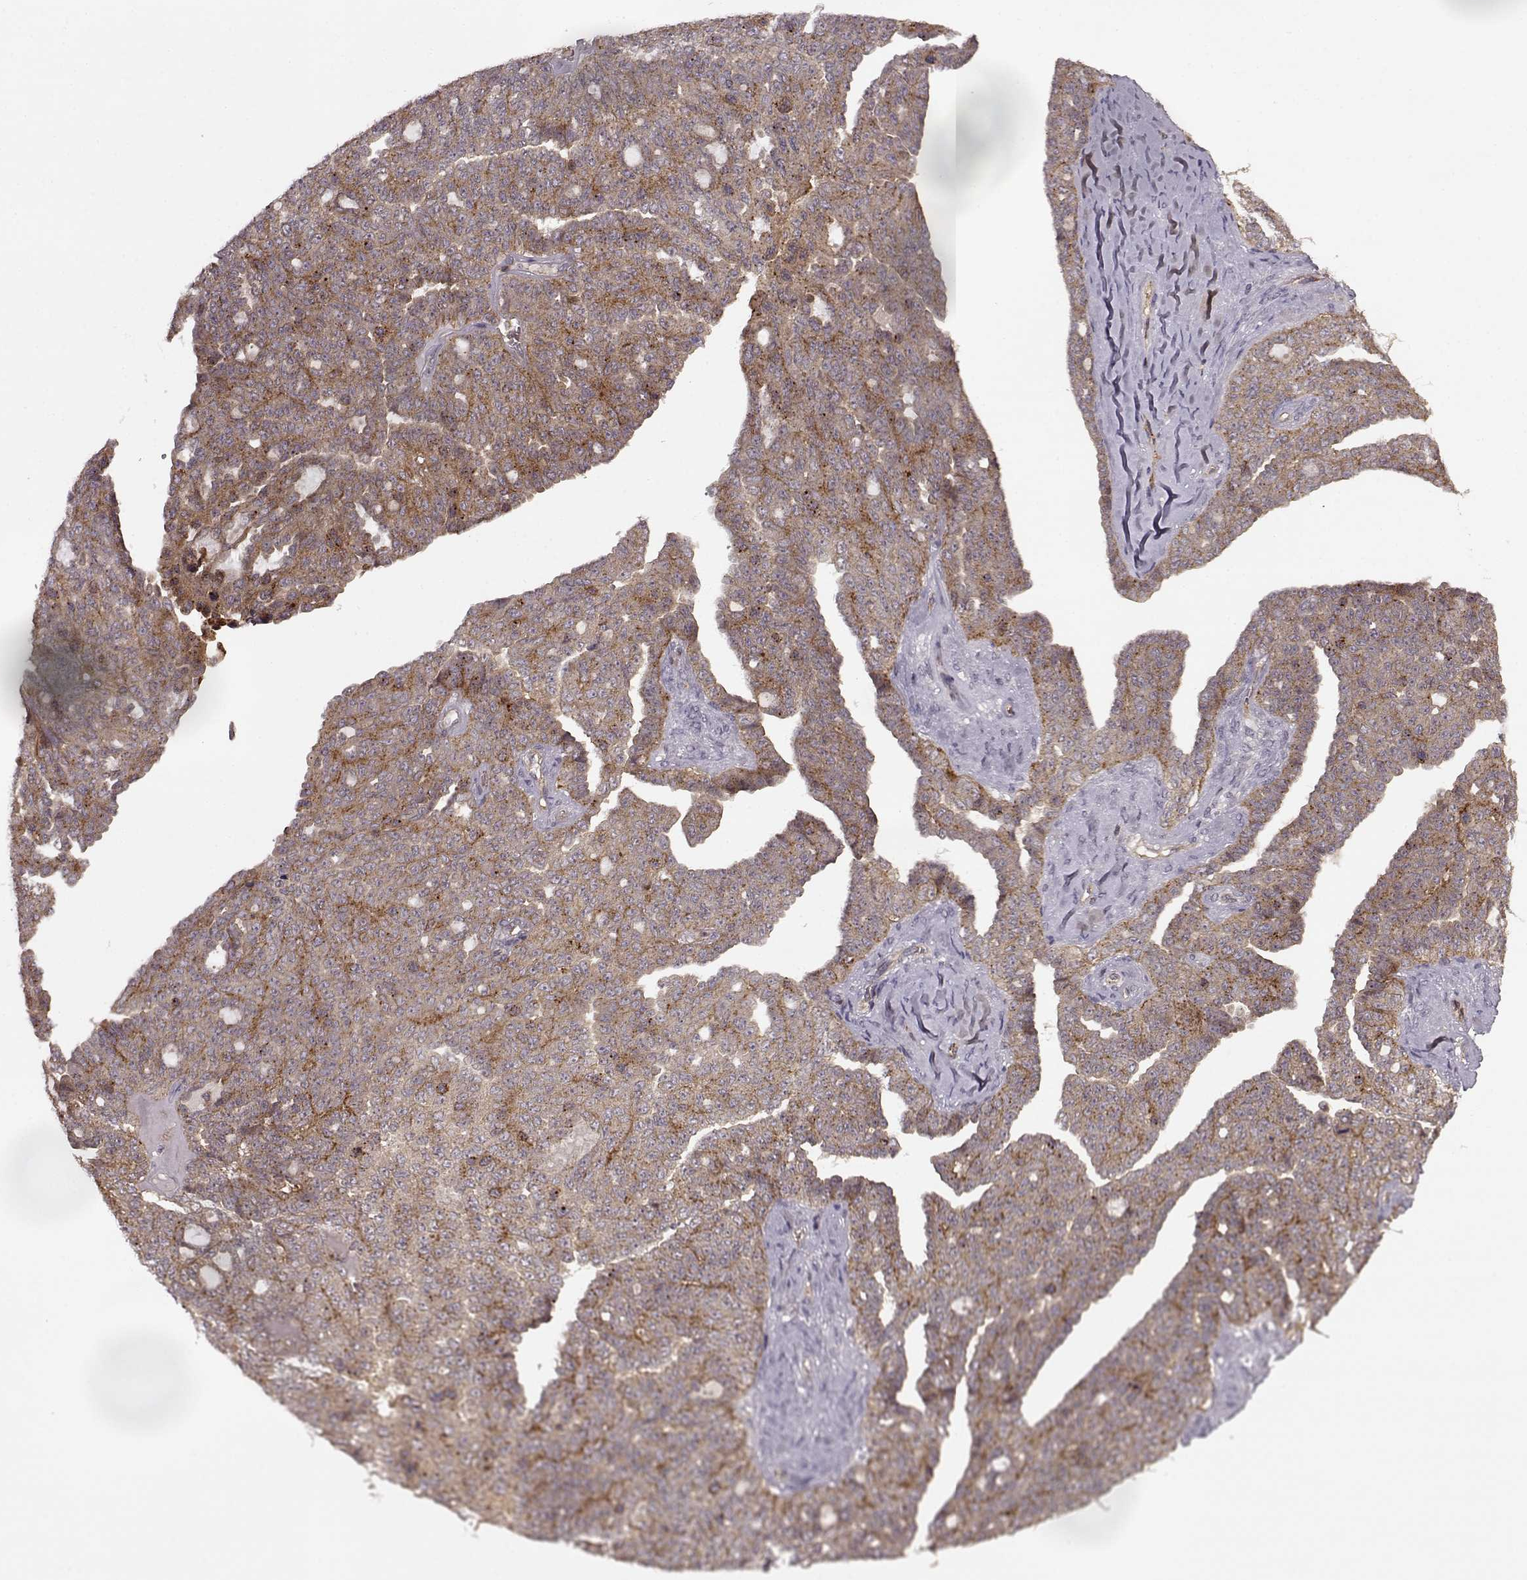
{"staining": {"intensity": "moderate", "quantity": ">75%", "location": "cytoplasmic/membranous"}, "tissue": "ovarian cancer", "cell_type": "Tumor cells", "image_type": "cancer", "snomed": [{"axis": "morphology", "description": "Cystadenocarcinoma, serous, NOS"}, {"axis": "topography", "description": "Ovary"}], "caption": "Ovarian serous cystadenocarcinoma stained with DAB (3,3'-diaminobenzidine) IHC demonstrates medium levels of moderate cytoplasmic/membranous expression in about >75% of tumor cells. The staining is performed using DAB (3,3'-diaminobenzidine) brown chromogen to label protein expression. The nuclei are counter-stained blue using hematoxylin.", "gene": "IFRD2", "patient": {"sex": "female", "age": 71}}